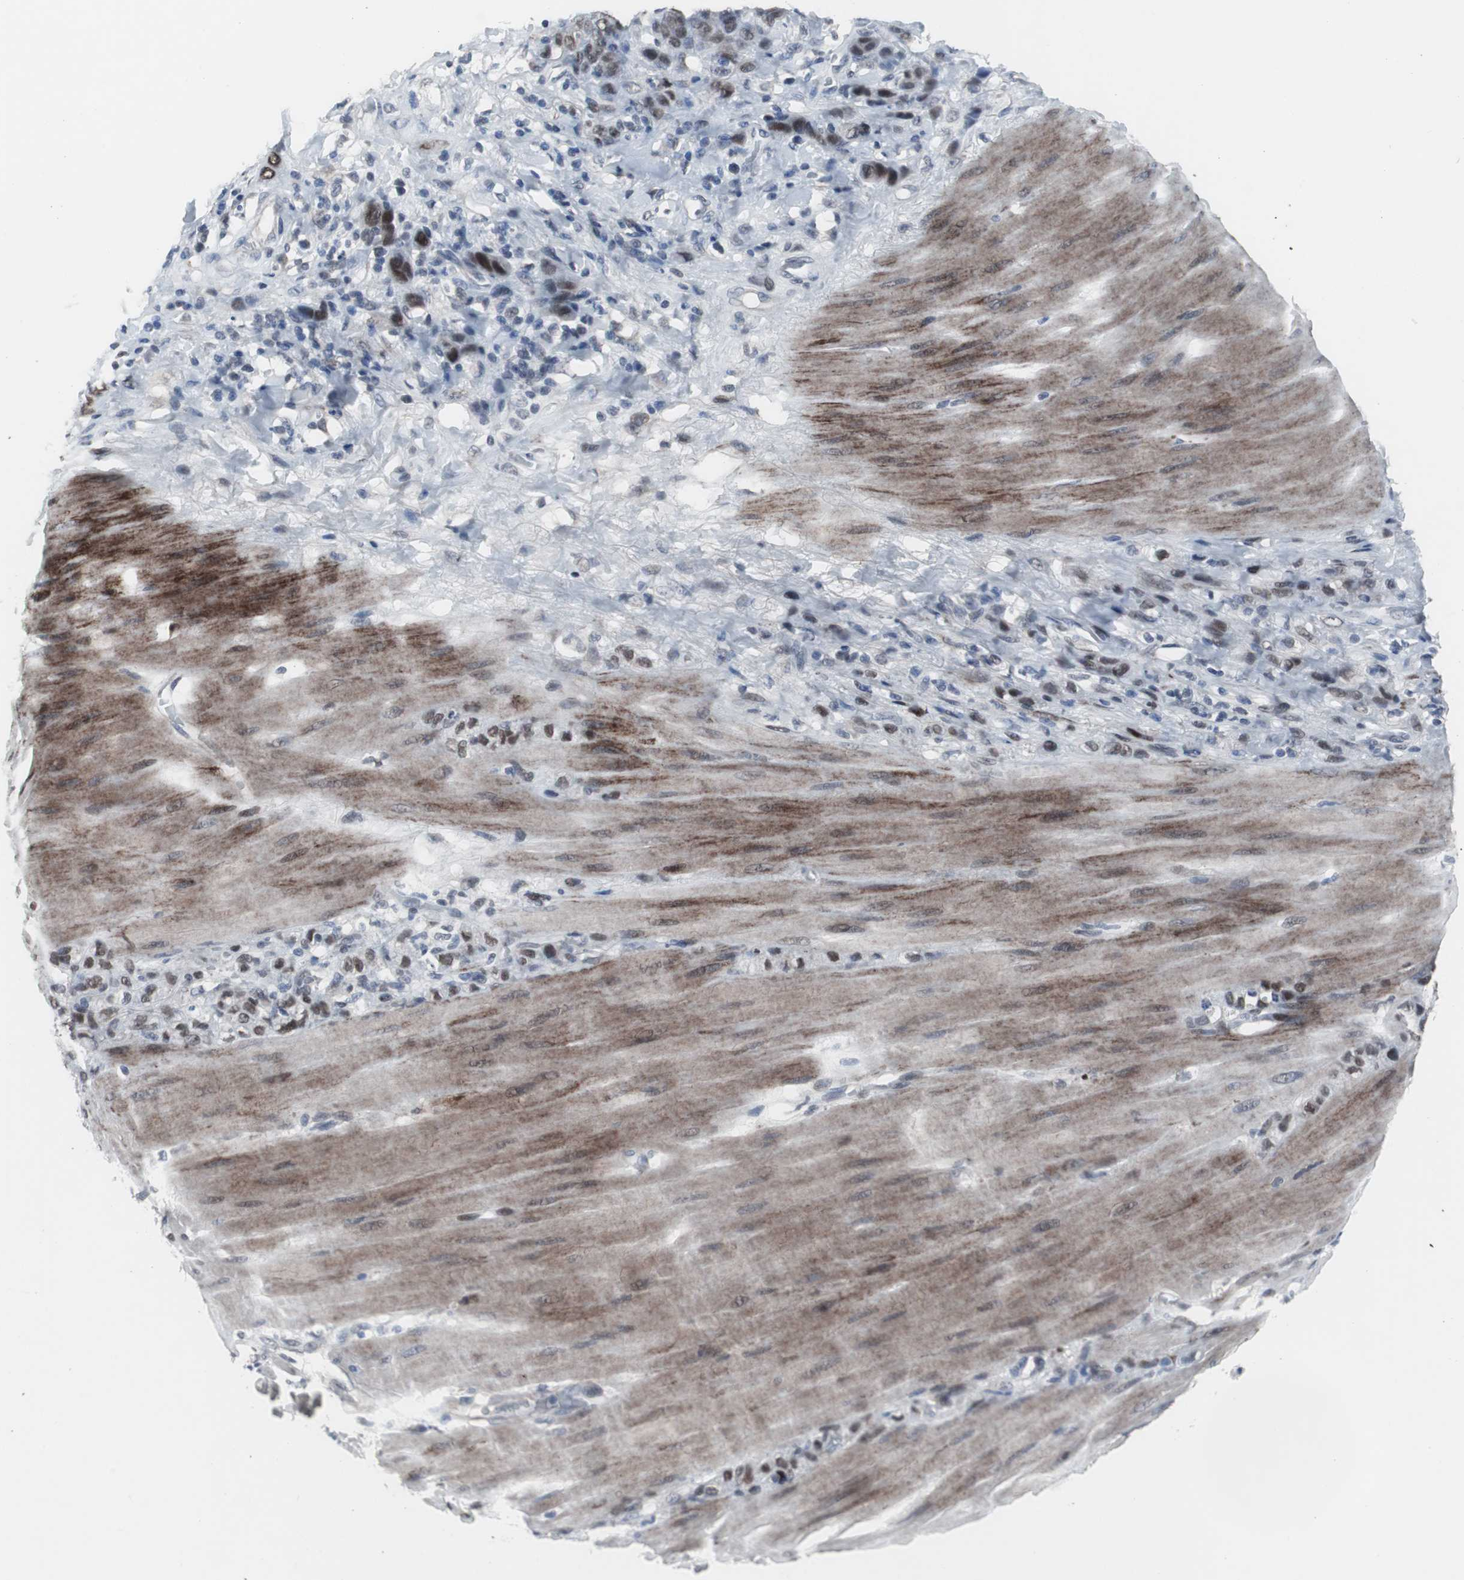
{"staining": {"intensity": "moderate", "quantity": ">75%", "location": "nuclear"}, "tissue": "stomach cancer", "cell_type": "Tumor cells", "image_type": "cancer", "snomed": [{"axis": "morphology", "description": "Adenocarcinoma, NOS"}, {"axis": "topography", "description": "Stomach"}], "caption": "A brown stain highlights moderate nuclear positivity of a protein in human stomach cancer tumor cells.", "gene": "FOXP4", "patient": {"sex": "male", "age": 82}}